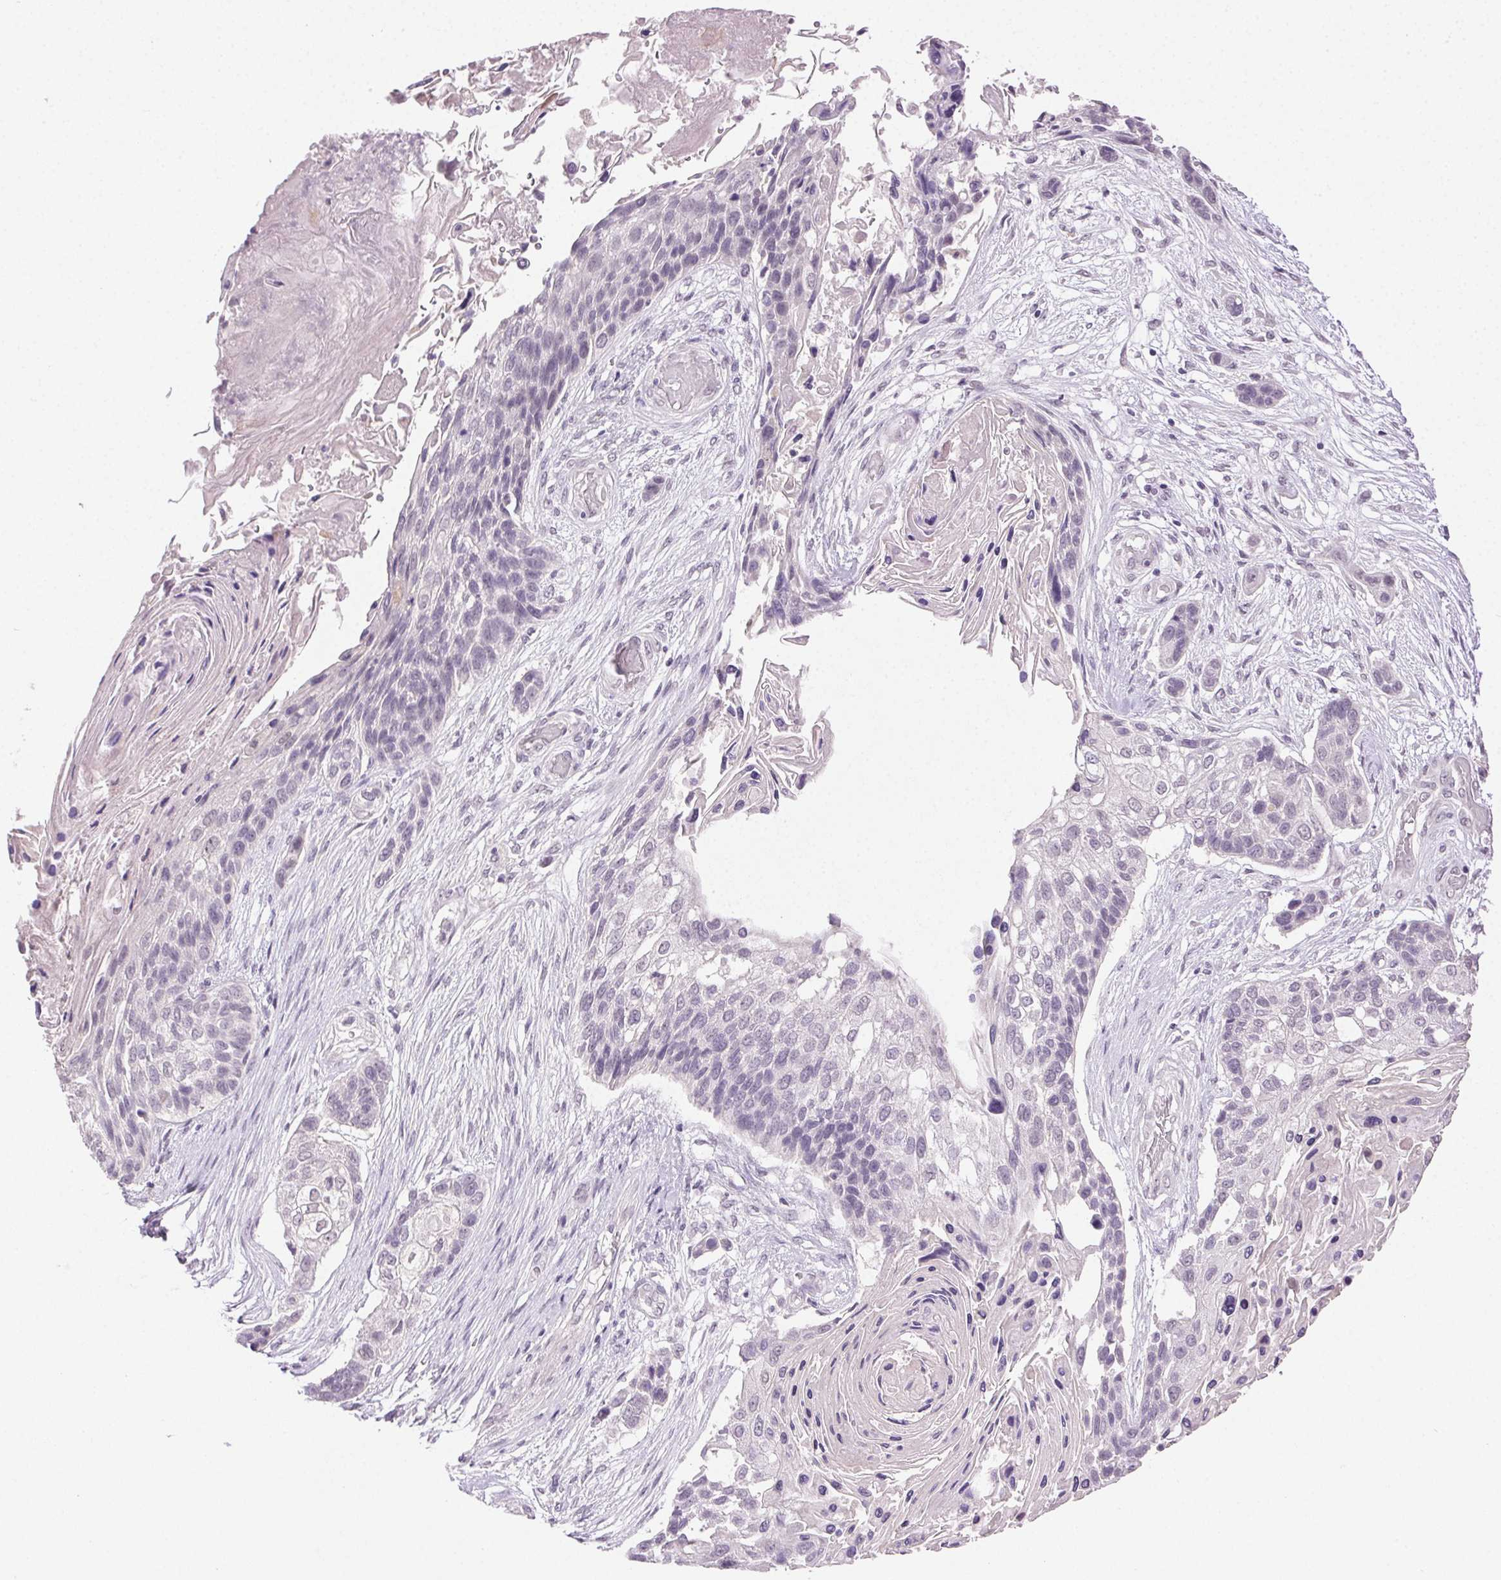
{"staining": {"intensity": "negative", "quantity": "none", "location": "none"}, "tissue": "lung cancer", "cell_type": "Tumor cells", "image_type": "cancer", "snomed": [{"axis": "morphology", "description": "Squamous cell carcinoma, NOS"}, {"axis": "topography", "description": "Lung"}], "caption": "Histopathology image shows no protein expression in tumor cells of squamous cell carcinoma (lung) tissue.", "gene": "CLDN10", "patient": {"sex": "male", "age": 69}}